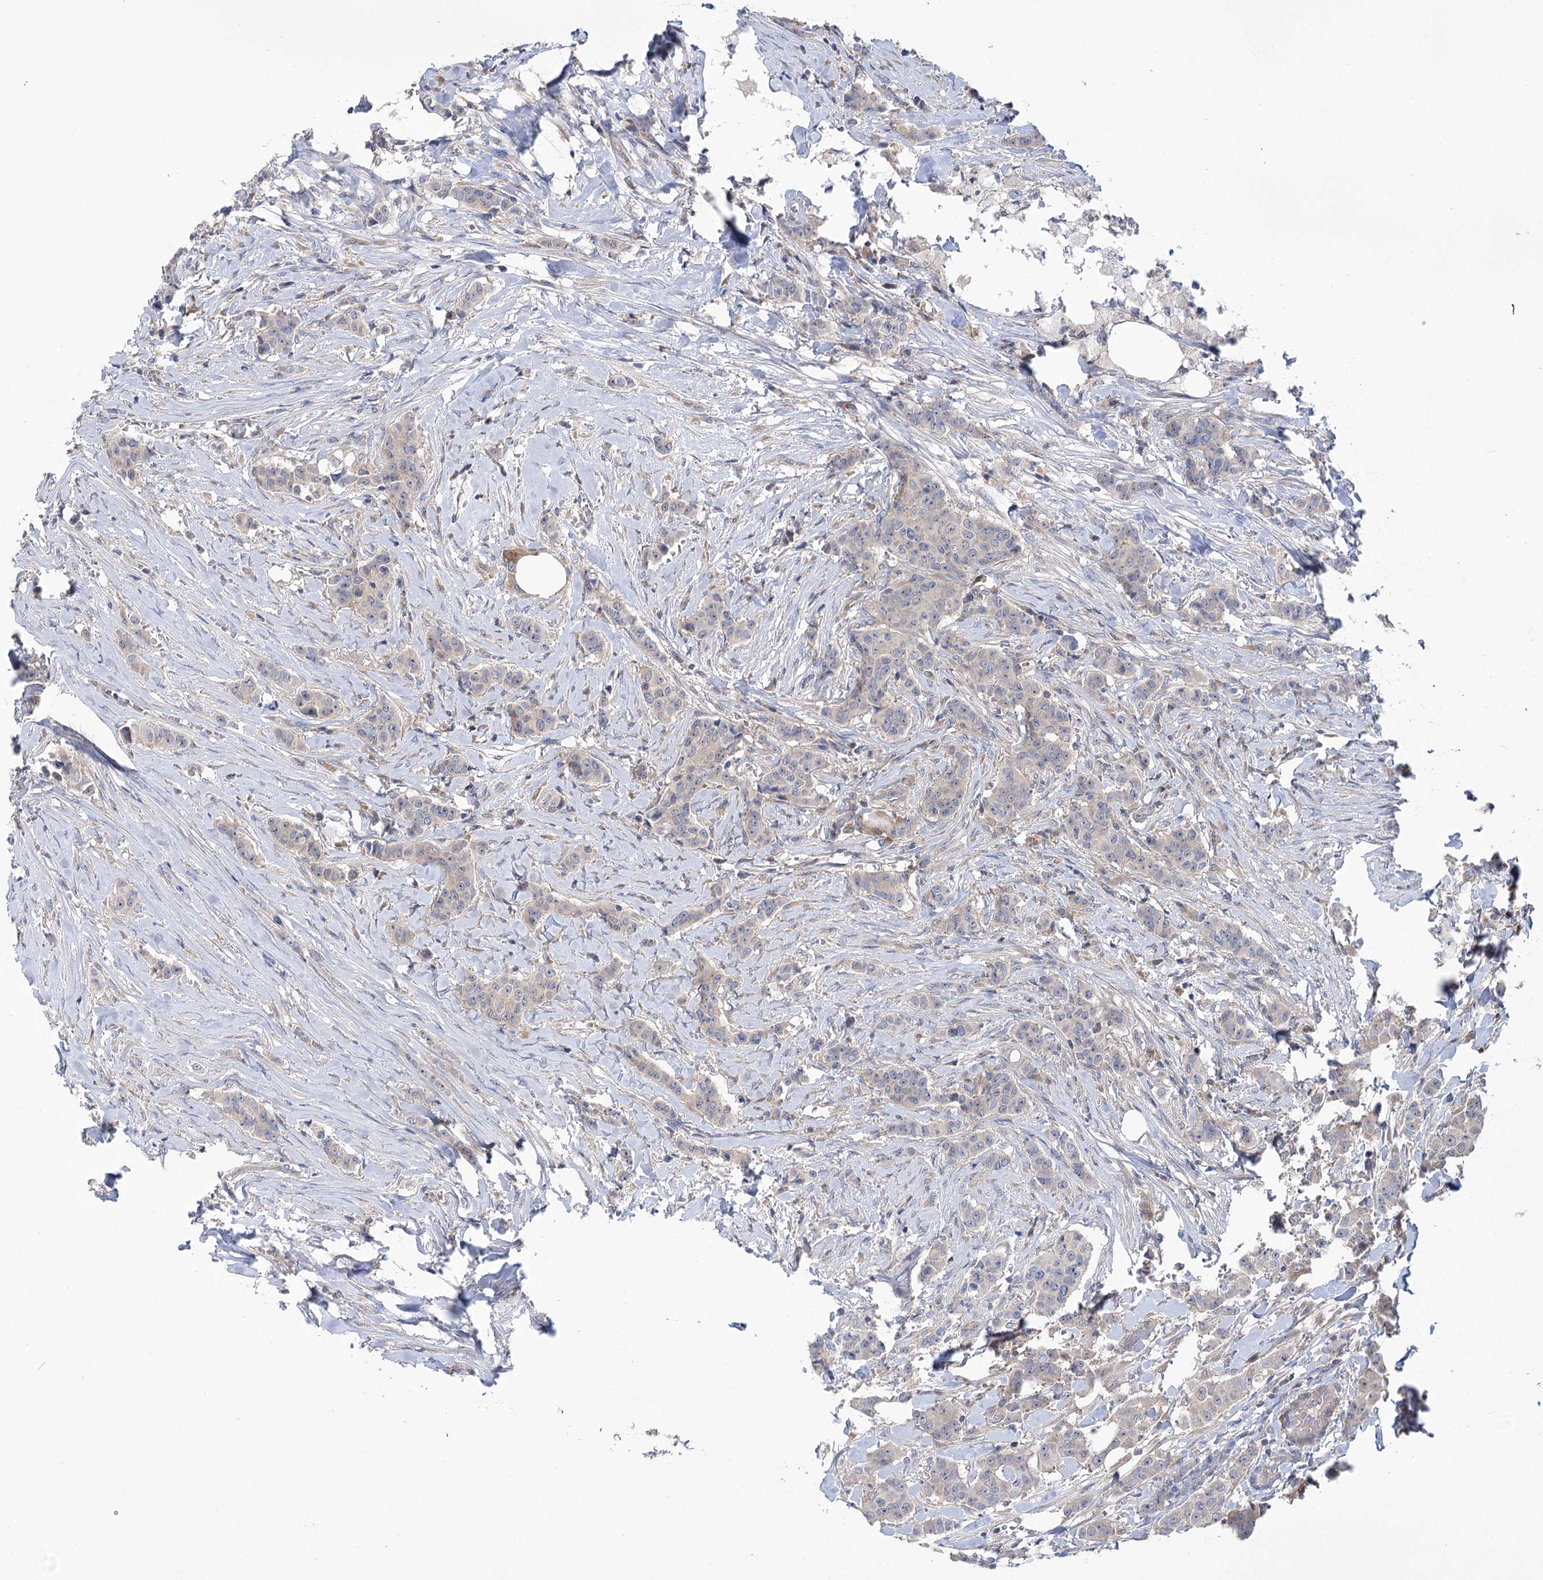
{"staining": {"intensity": "negative", "quantity": "none", "location": "none"}, "tissue": "breast cancer", "cell_type": "Tumor cells", "image_type": "cancer", "snomed": [{"axis": "morphology", "description": "Duct carcinoma"}, {"axis": "topography", "description": "Breast"}], "caption": "Intraductal carcinoma (breast) was stained to show a protein in brown. There is no significant expression in tumor cells. (DAB (3,3'-diaminobenzidine) IHC visualized using brightfield microscopy, high magnification).", "gene": "VPS37B", "patient": {"sex": "female", "age": 40}}